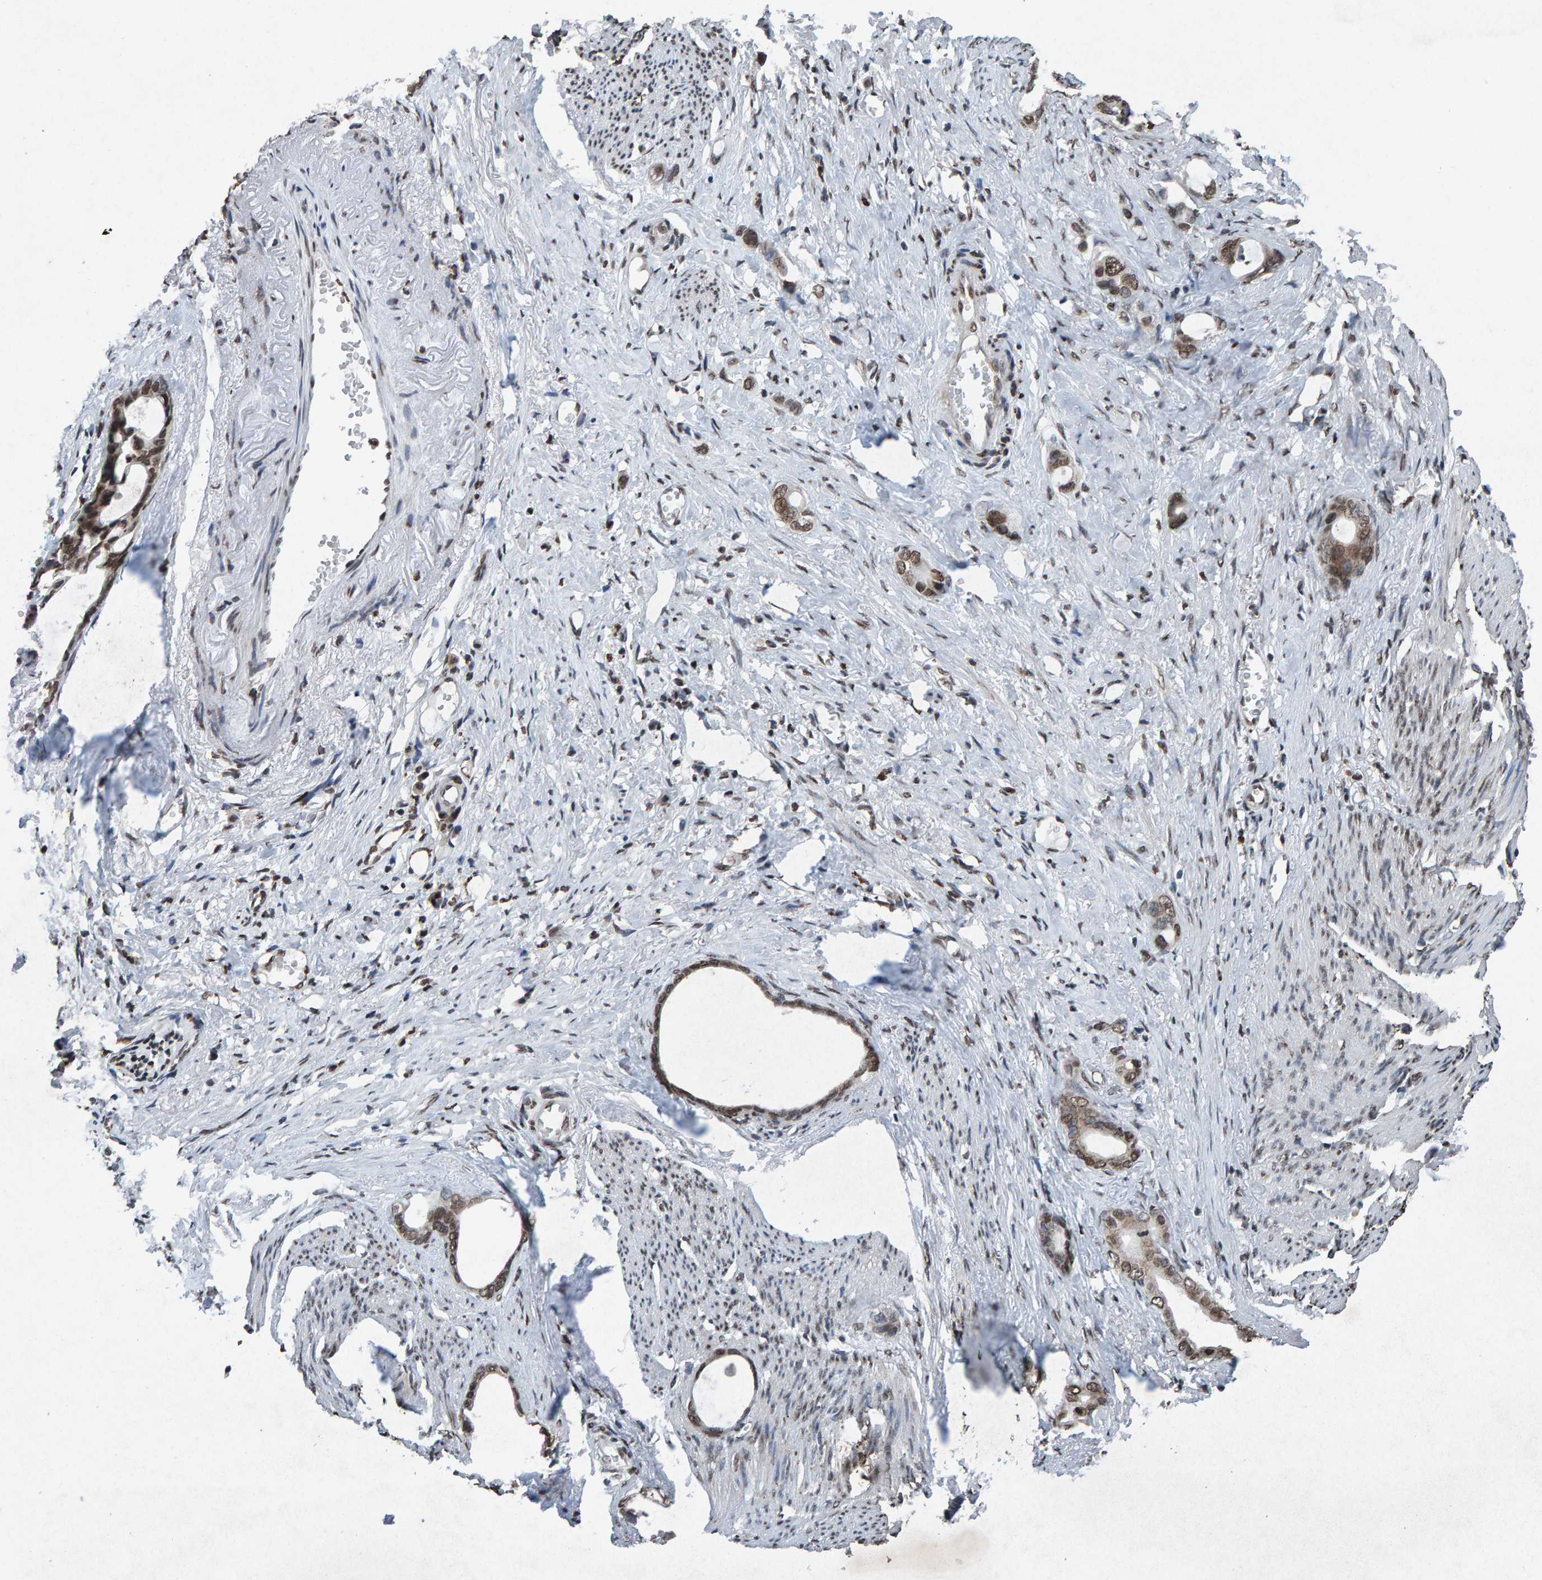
{"staining": {"intensity": "moderate", "quantity": ">75%", "location": "nuclear"}, "tissue": "stomach cancer", "cell_type": "Tumor cells", "image_type": "cancer", "snomed": [{"axis": "morphology", "description": "Adenocarcinoma, NOS"}, {"axis": "topography", "description": "Stomach"}], "caption": "Approximately >75% of tumor cells in stomach adenocarcinoma exhibit moderate nuclear protein staining as visualized by brown immunohistochemical staining.", "gene": "H2AZ1", "patient": {"sex": "female", "age": 75}}